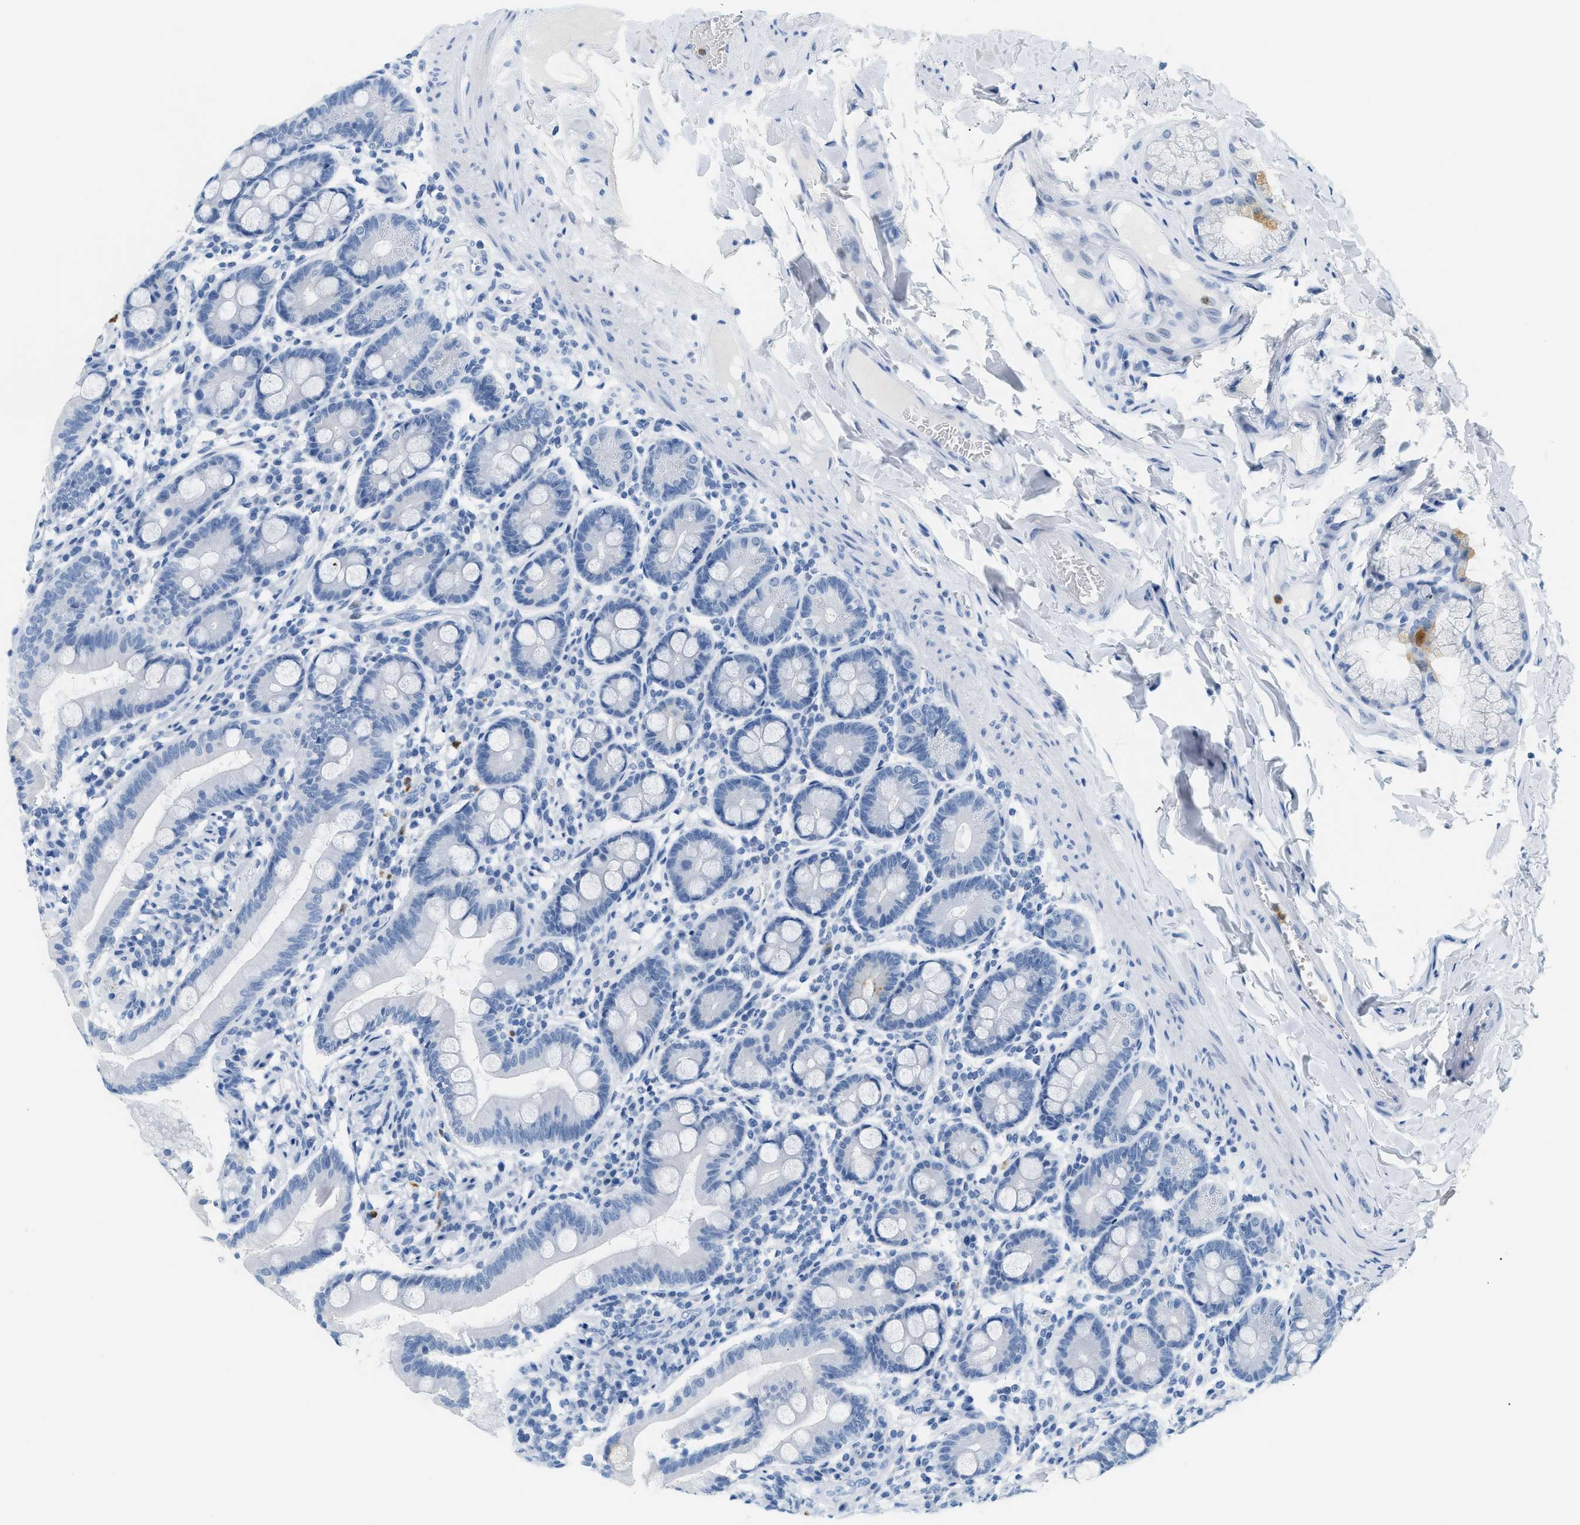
{"staining": {"intensity": "moderate", "quantity": "<25%", "location": "cytoplasmic/membranous"}, "tissue": "duodenum", "cell_type": "Glandular cells", "image_type": "normal", "snomed": [{"axis": "morphology", "description": "Normal tissue, NOS"}, {"axis": "topography", "description": "Duodenum"}], "caption": "Moderate cytoplasmic/membranous staining is appreciated in approximately <25% of glandular cells in benign duodenum. (Stains: DAB (3,3'-diaminobenzidine) in brown, nuclei in blue, Microscopy: brightfield microscopy at high magnification).", "gene": "LCN2", "patient": {"sex": "male", "age": 50}}